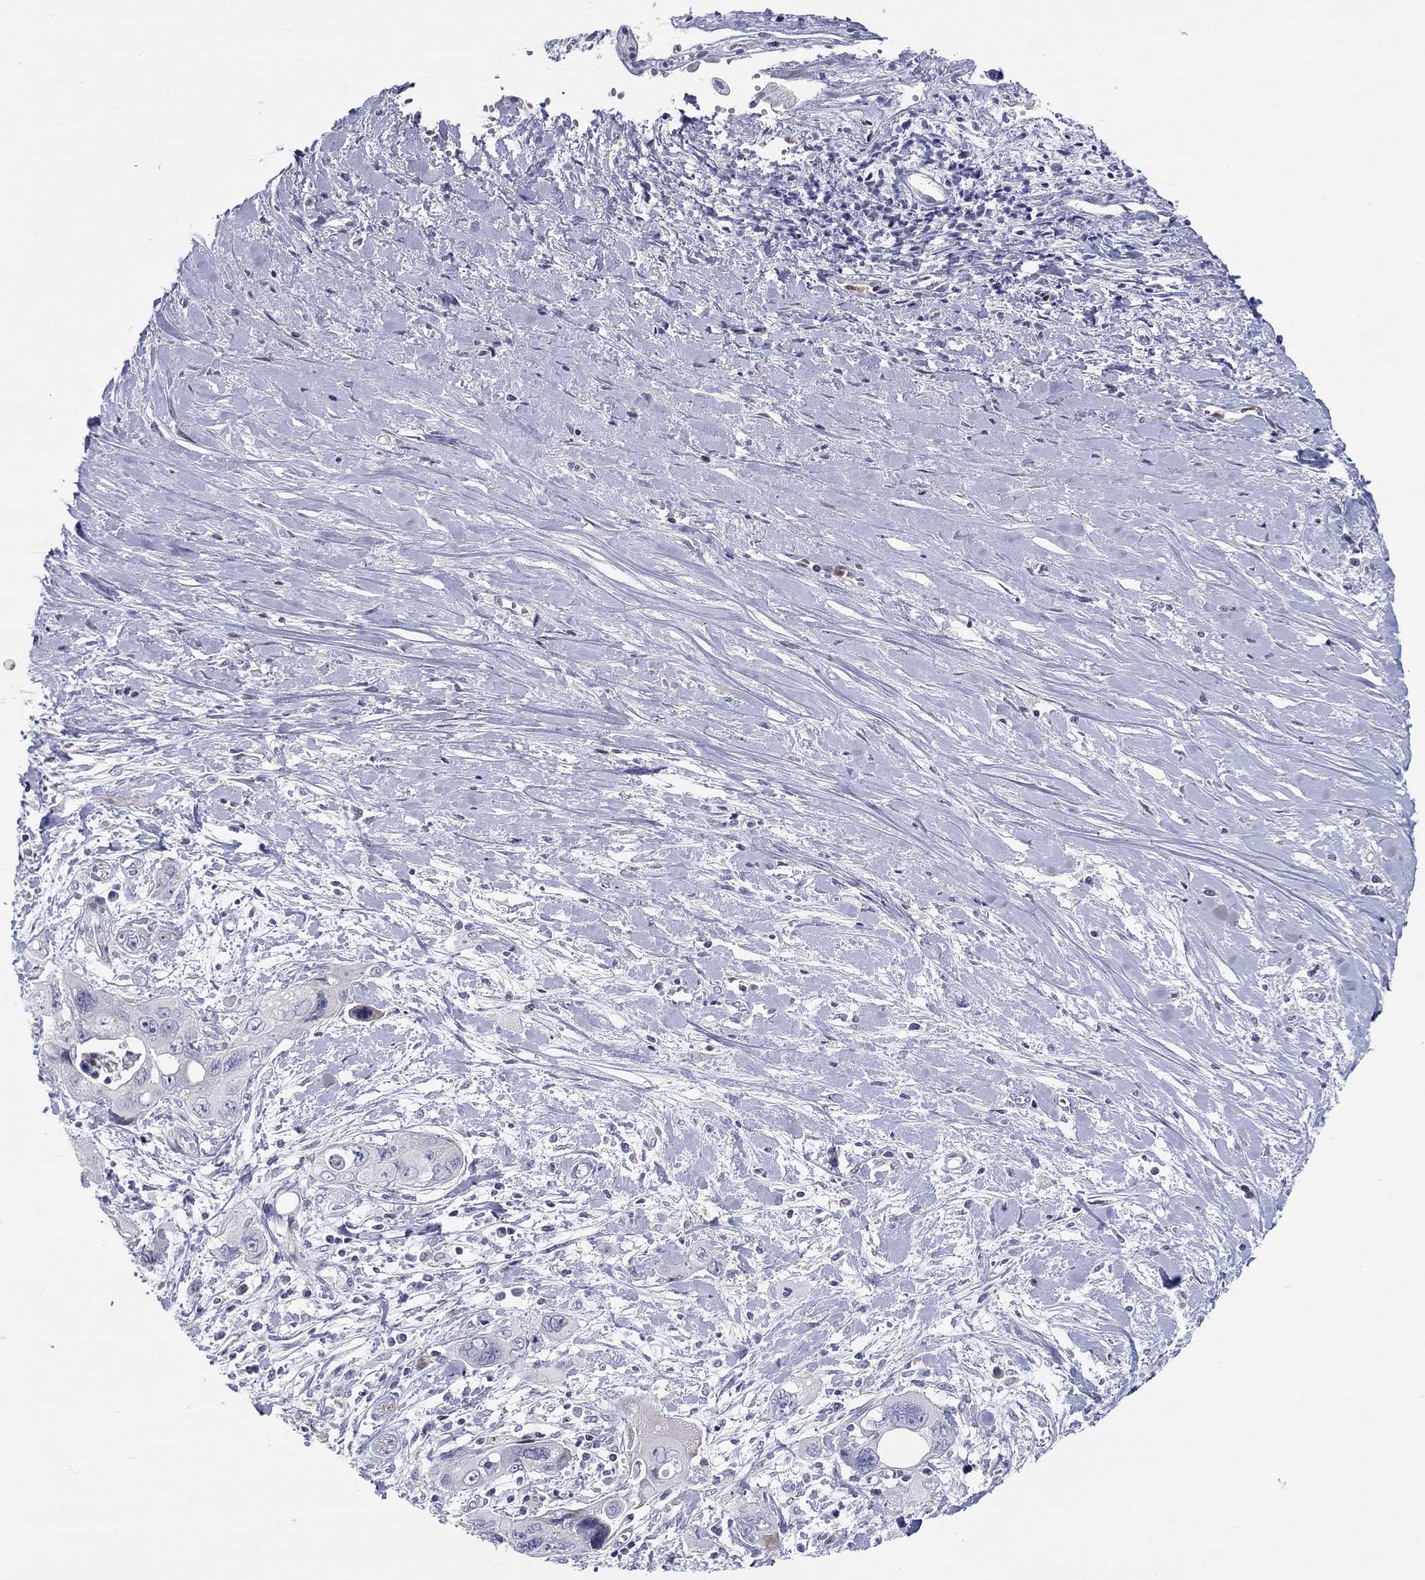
{"staining": {"intensity": "negative", "quantity": "none", "location": "none"}, "tissue": "pancreatic cancer", "cell_type": "Tumor cells", "image_type": "cancer", "snomed": [{"axis": "morphology", "description": "Adenocarcinoma, NOS"}, {"axis": "topography", "description": "Pancreas"}], "caption": "A high-resolution histopathology image shows immunohistochemistry staining of adenocarcinoma (pancreatic), which reveals no significant expression in tumor cells.", "gene": "ARHGAP36", "patient": {"sex": "male", "age": 47}}